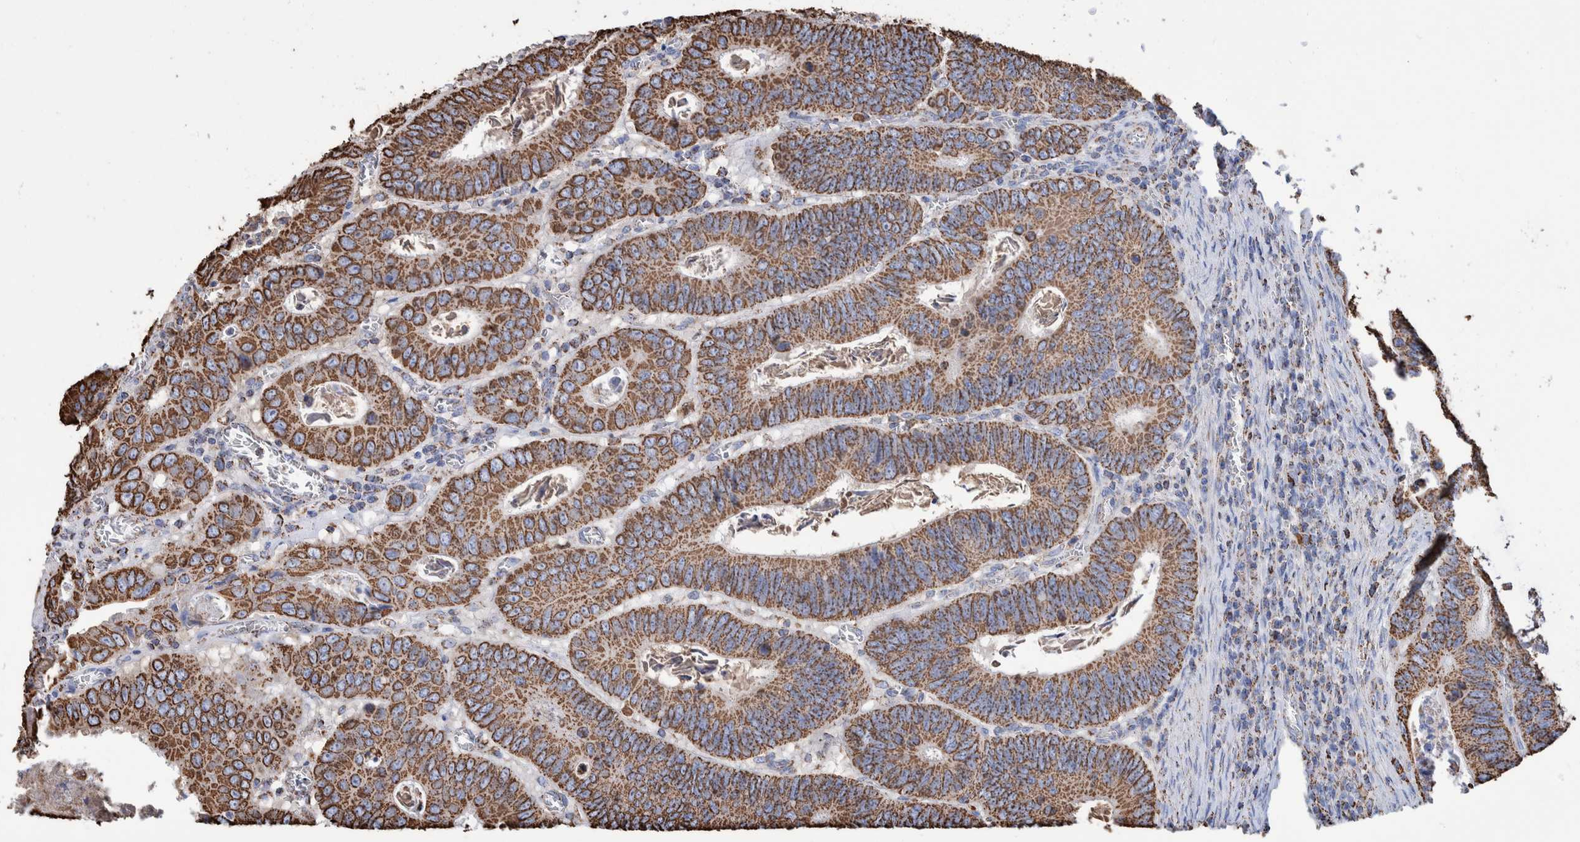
{"staining": {"intensity": "moderate", "quantity": ">75%", "location": "cytoplasmic/membranous"}, "tissue": "colorectal cancer", "cell_type": "Tumor cells", "image_type": "cancer", "snomed": [{"axis": "morphology", "description": "Inflammation, NOS"}, {"axis": "morphology", "description": "Adenocarcinoma, NOS"}, {"axis": "topography", "description": "Colon"}], "caption": "Approximately >75% of tumor cells in colorectal cancer (adenocarcinoma) demonstrate moderate cytoplasmic/membranous protein staining as visualized by brown immunohistochemical staining.", "gene": "VPS26C", "patient": {"sex": "male", "age": 72}}